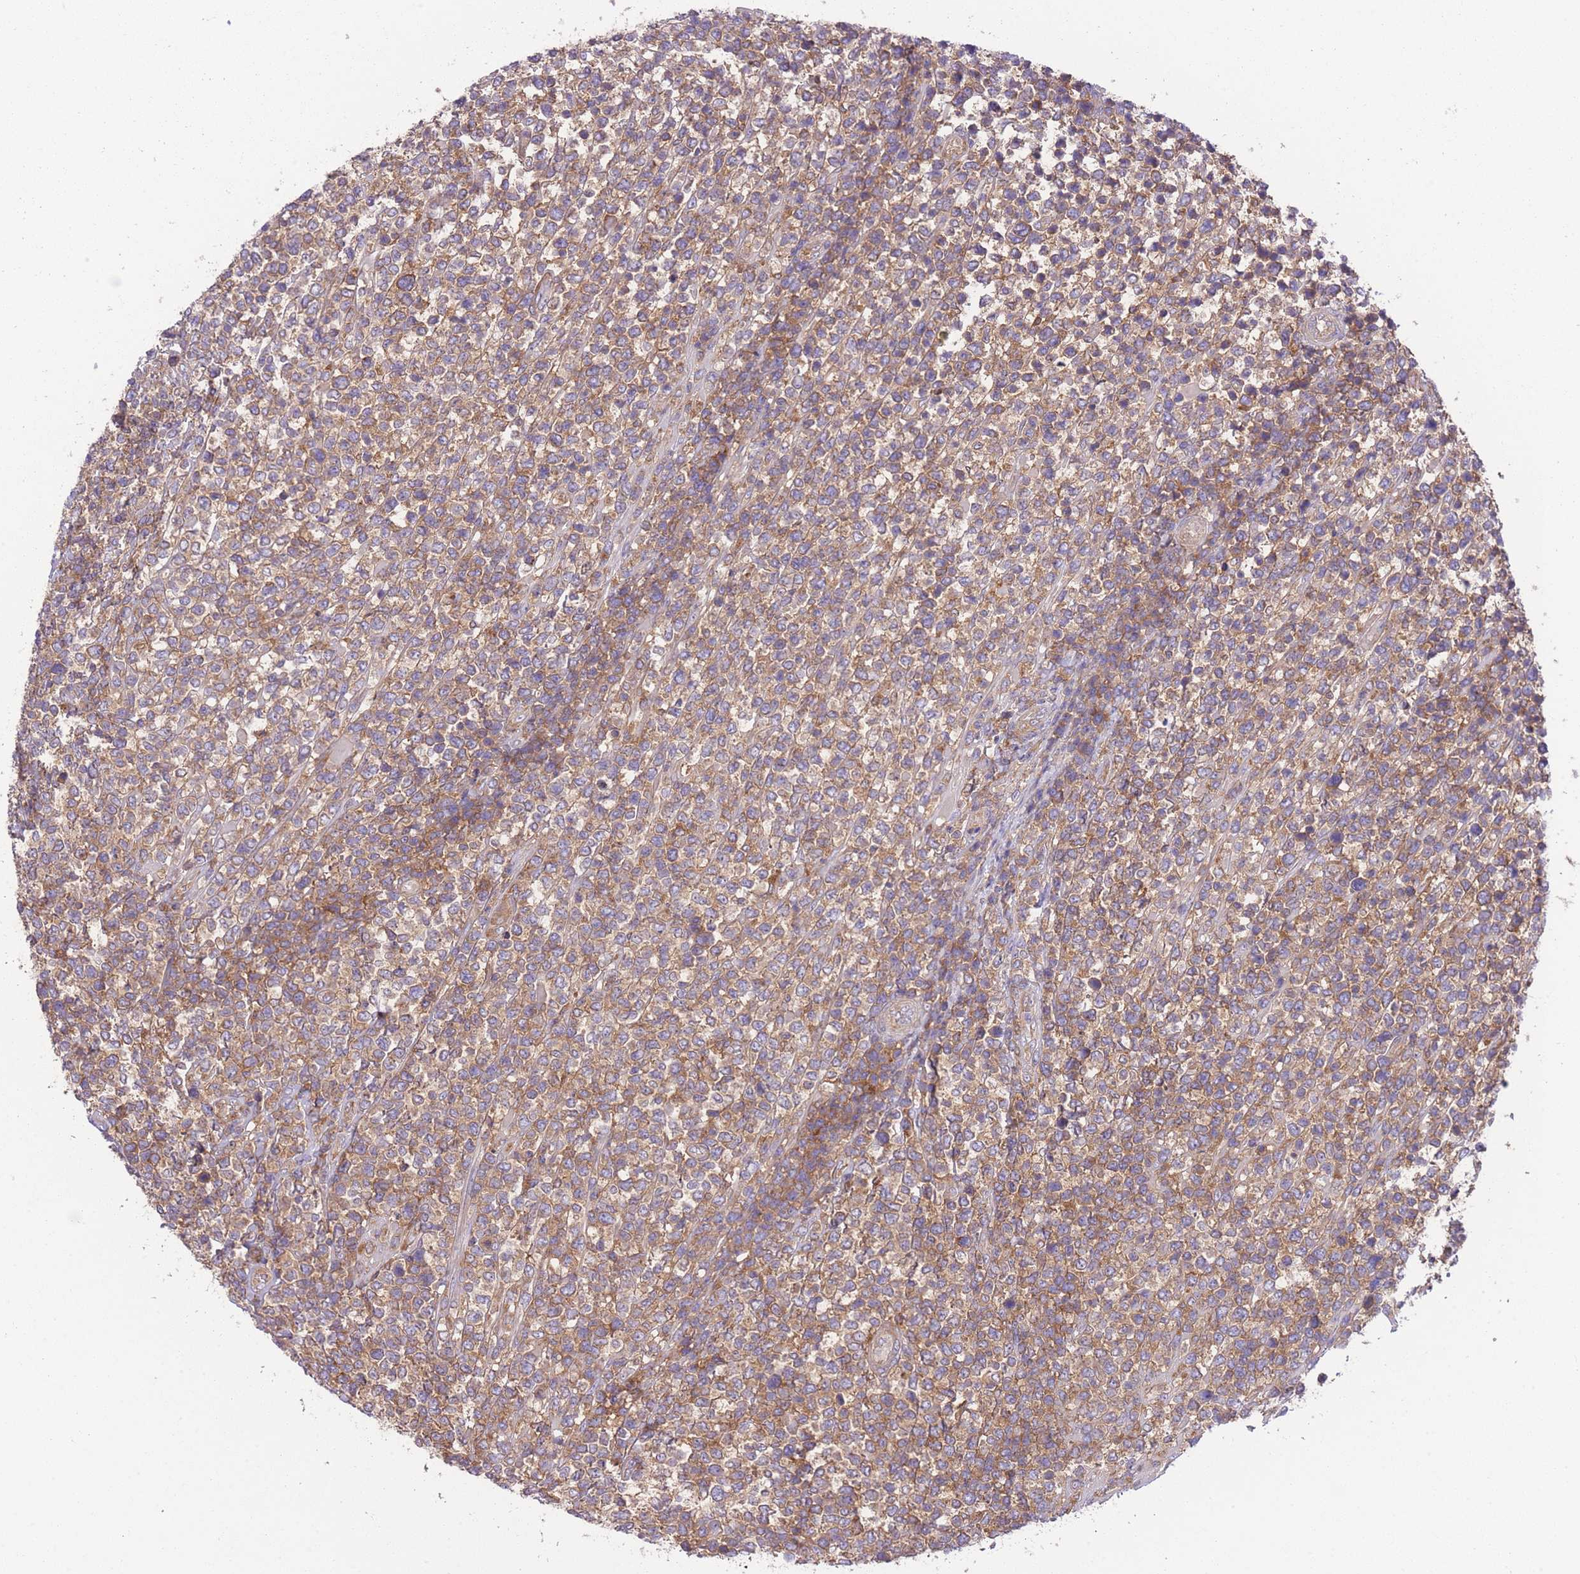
{"staining": {"intensity": "weak", "quantity": "25%-75%", "location": "cytoplasmic/membranous"}, "tissue": "lymphoma", "cell_type": "Tumor cells", "image_type": "cancer", "snomed": [{"axis": "morphology", "description": "Malignant lymphoma, non-Hodgkin's type, High grade"}, {"axis": "topography", "description": "Soft tissue"}], "caption": "Human malignant lymphoma, non-Hodgkin's type (high-grade) stained with a protein marker reveals weak staining in tumor cells.", "gene": "PRKAR1A", "patient": {"sex": "female", "age": 56}}